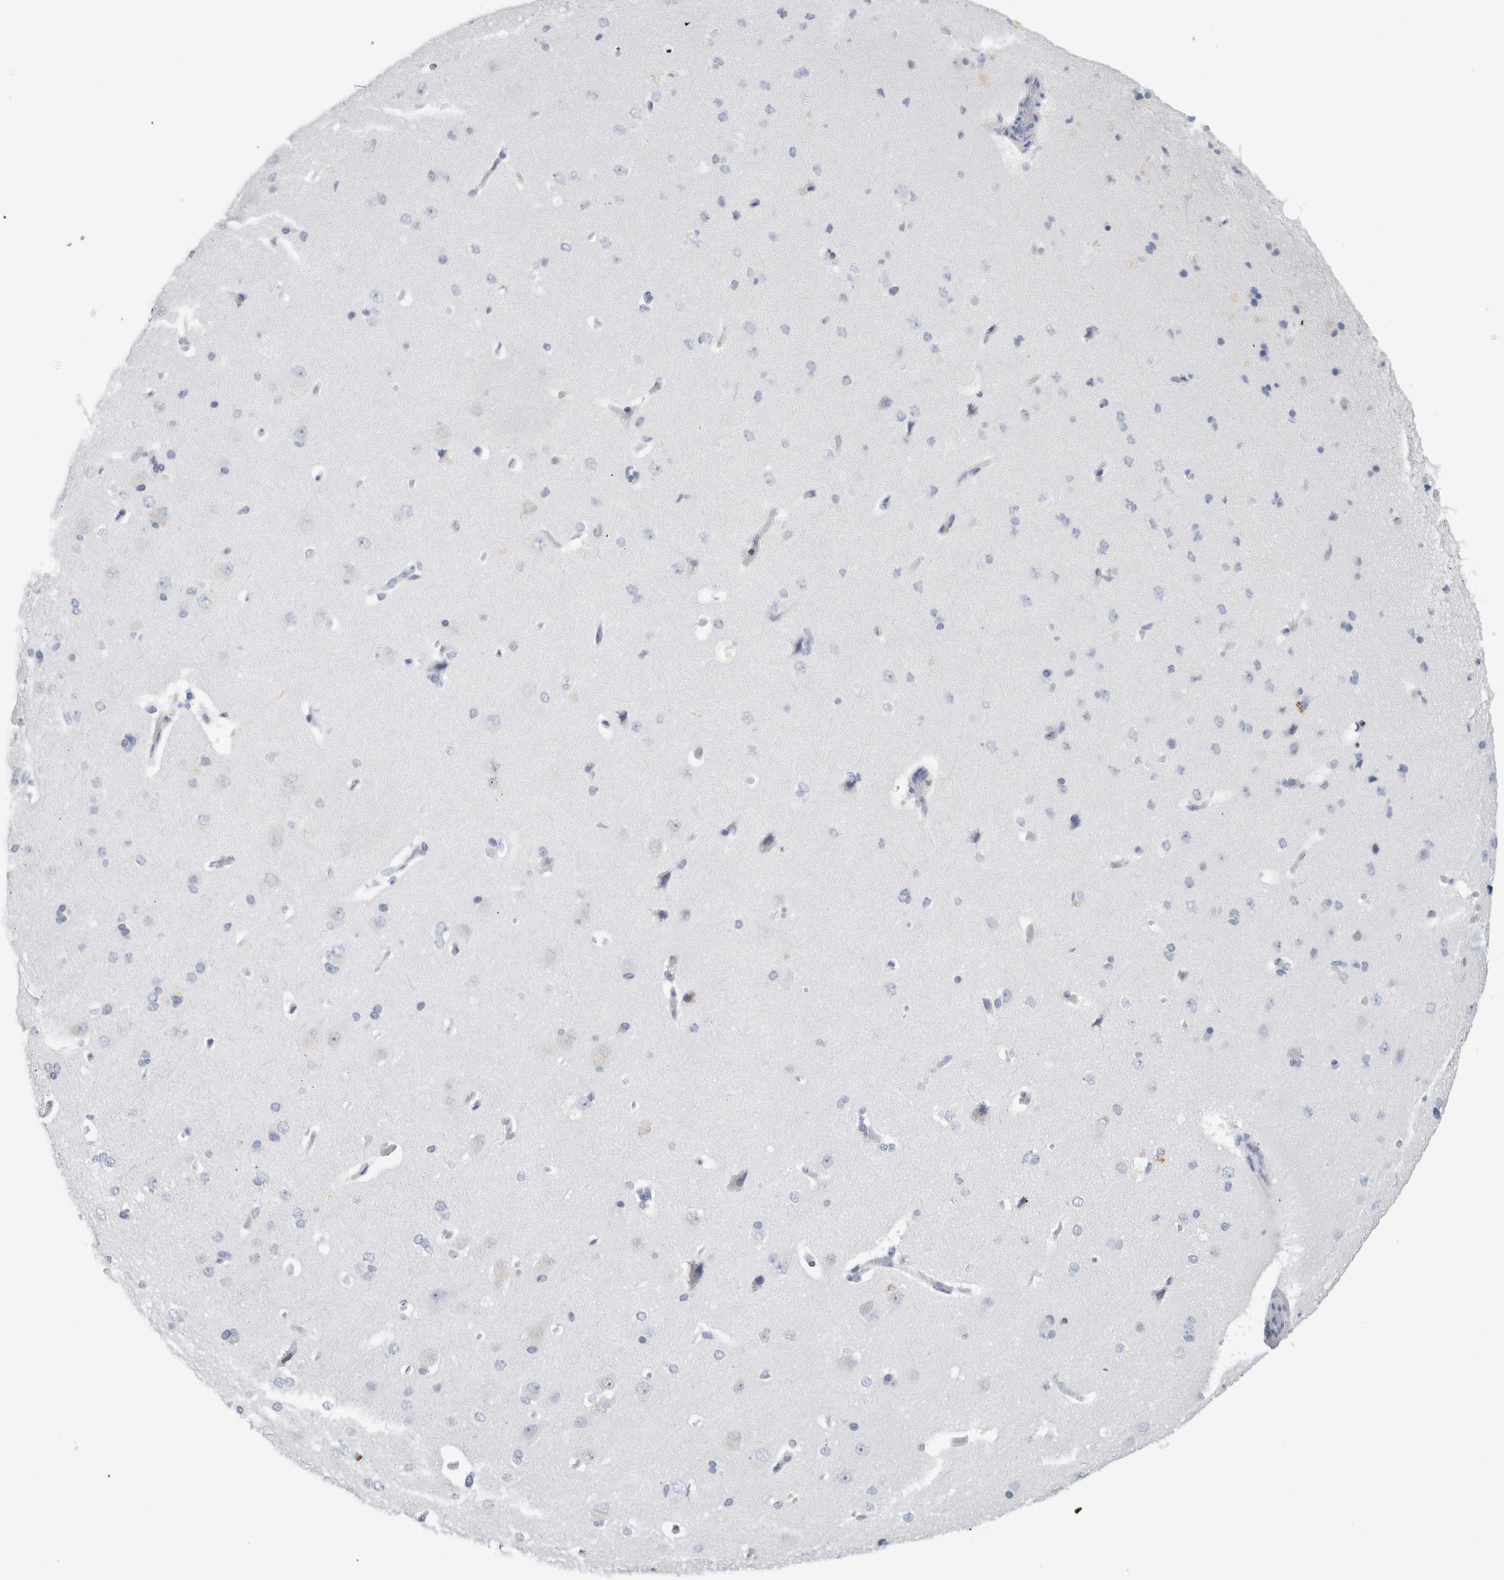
{"staining": {"intensity": "moderate", "quantity": "<25%", "location": "cytoplasmic/membranous"}, "tissue": "cerebral cortex", "cell_type": "Endothelial cells", "image_type": "normal", "snomed": [{"axis": "morphology", "description": "Normal tissue, NOS"}, {"axis": "topography", "description": "Cerebral cortex"}], "caption": "Human cerebral cortex stained with a brown dye demonstrates moderate cytoplasmic/membranous positive staining in approximately <25% of endothelial cells.", "gene": "S100A12", "patient": {"sex": "male", "age": 62}}